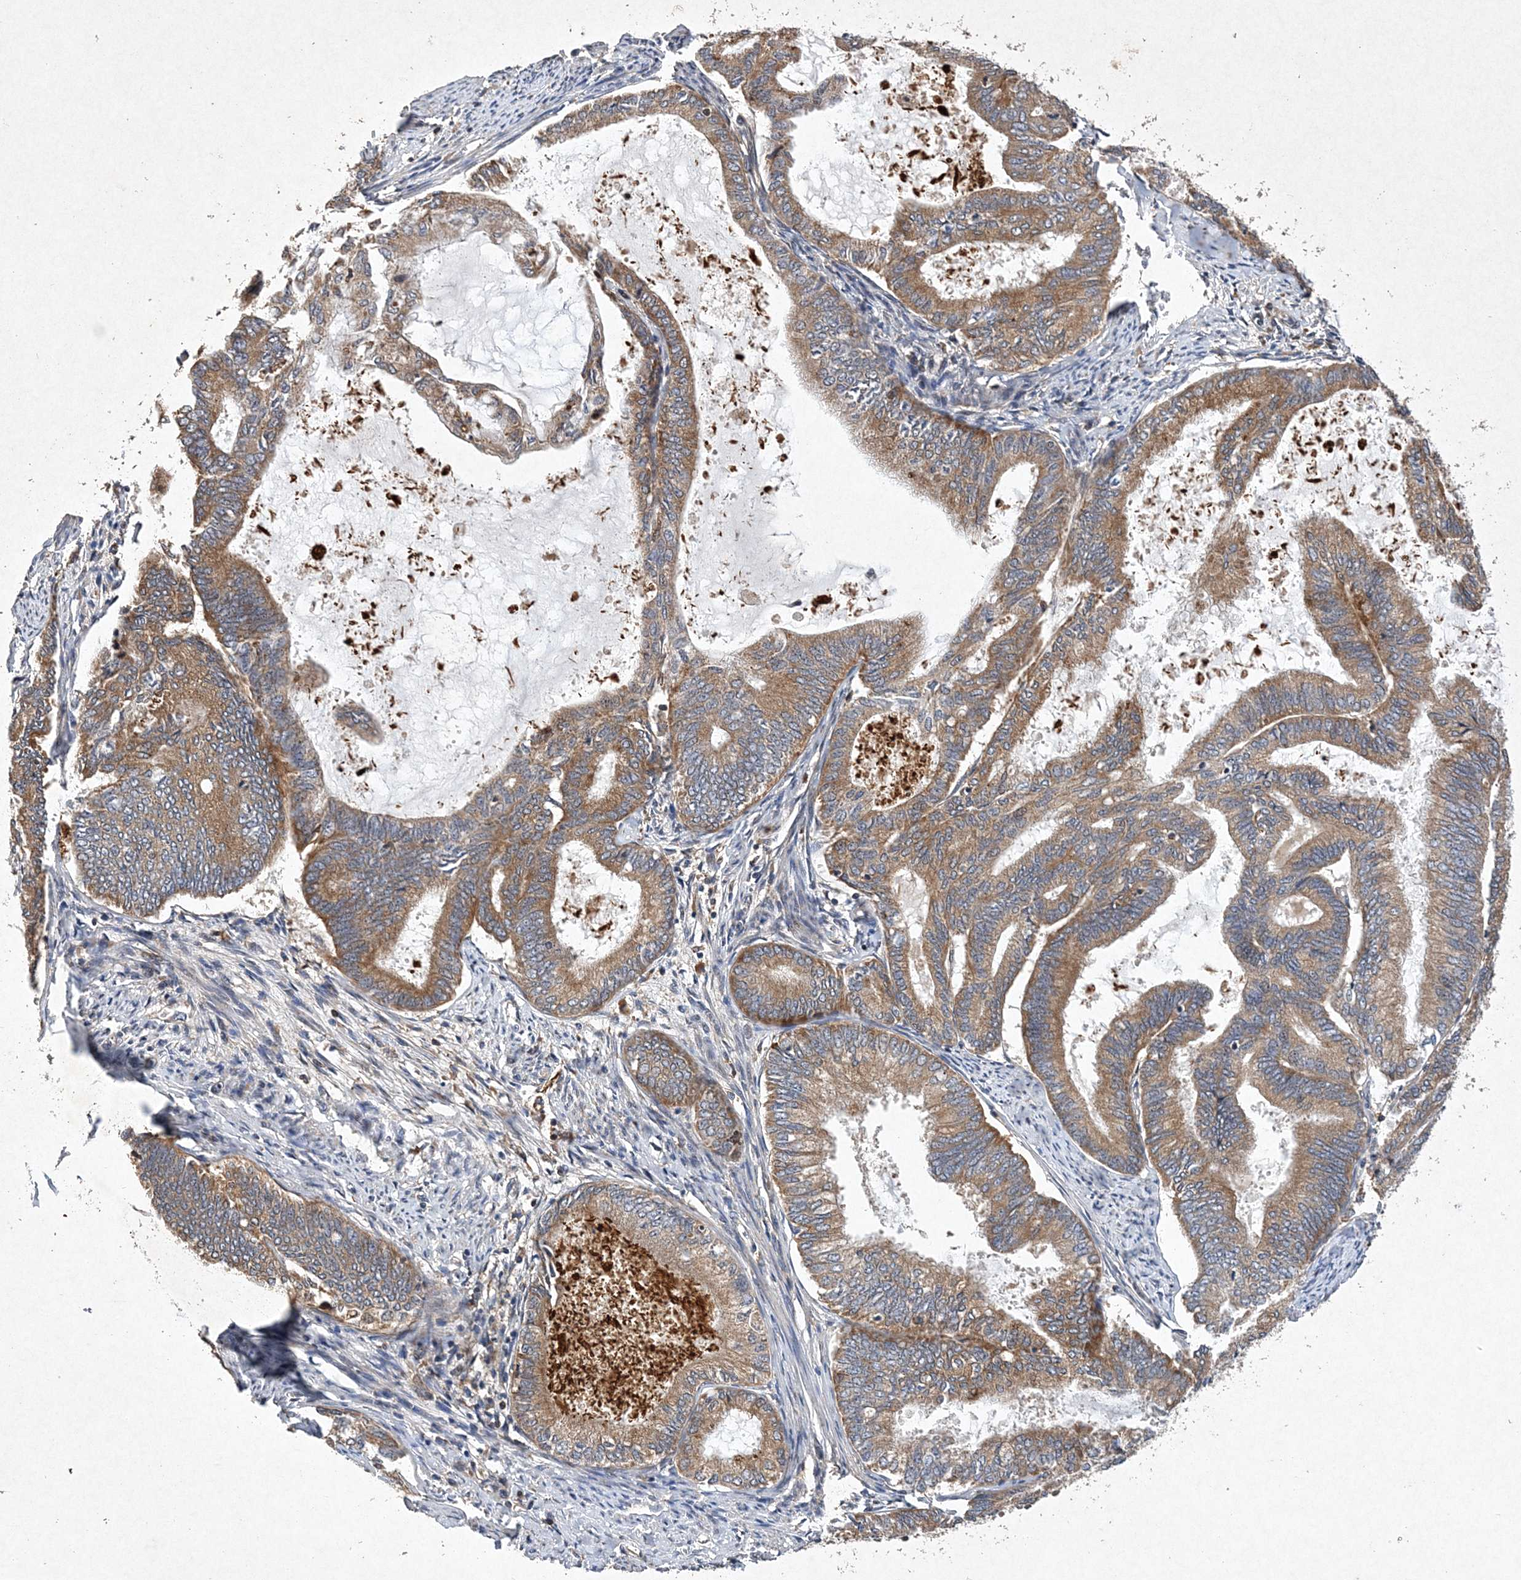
{"staining": {"intensity": "moderate", "quantity": ">75%", "location": "cytoplasmic/membranous"}, "tissue": "endometrial cancer", "cell_type": "Tumor cells", "image_type": "cancer", "snomed": [{"axis": "morphology", "description": "Adenocarcinoma, NOS"}, {"axis": "topography", "description": "Endometrium"}], "caption": "The histopathology image displays staining of endometrial adenocarcinoma, revealing moderate cytoplasmic/membranous protein staining (brown color) within tumor cells. The staining was performed using DAB (3,3'-diaminobenzidine), with brown indicating positive protein expression. Nuclei are stained blue with hematoxylin.", "gene": "PROSER1", "patient": {"sex": "female", "age": 86}}